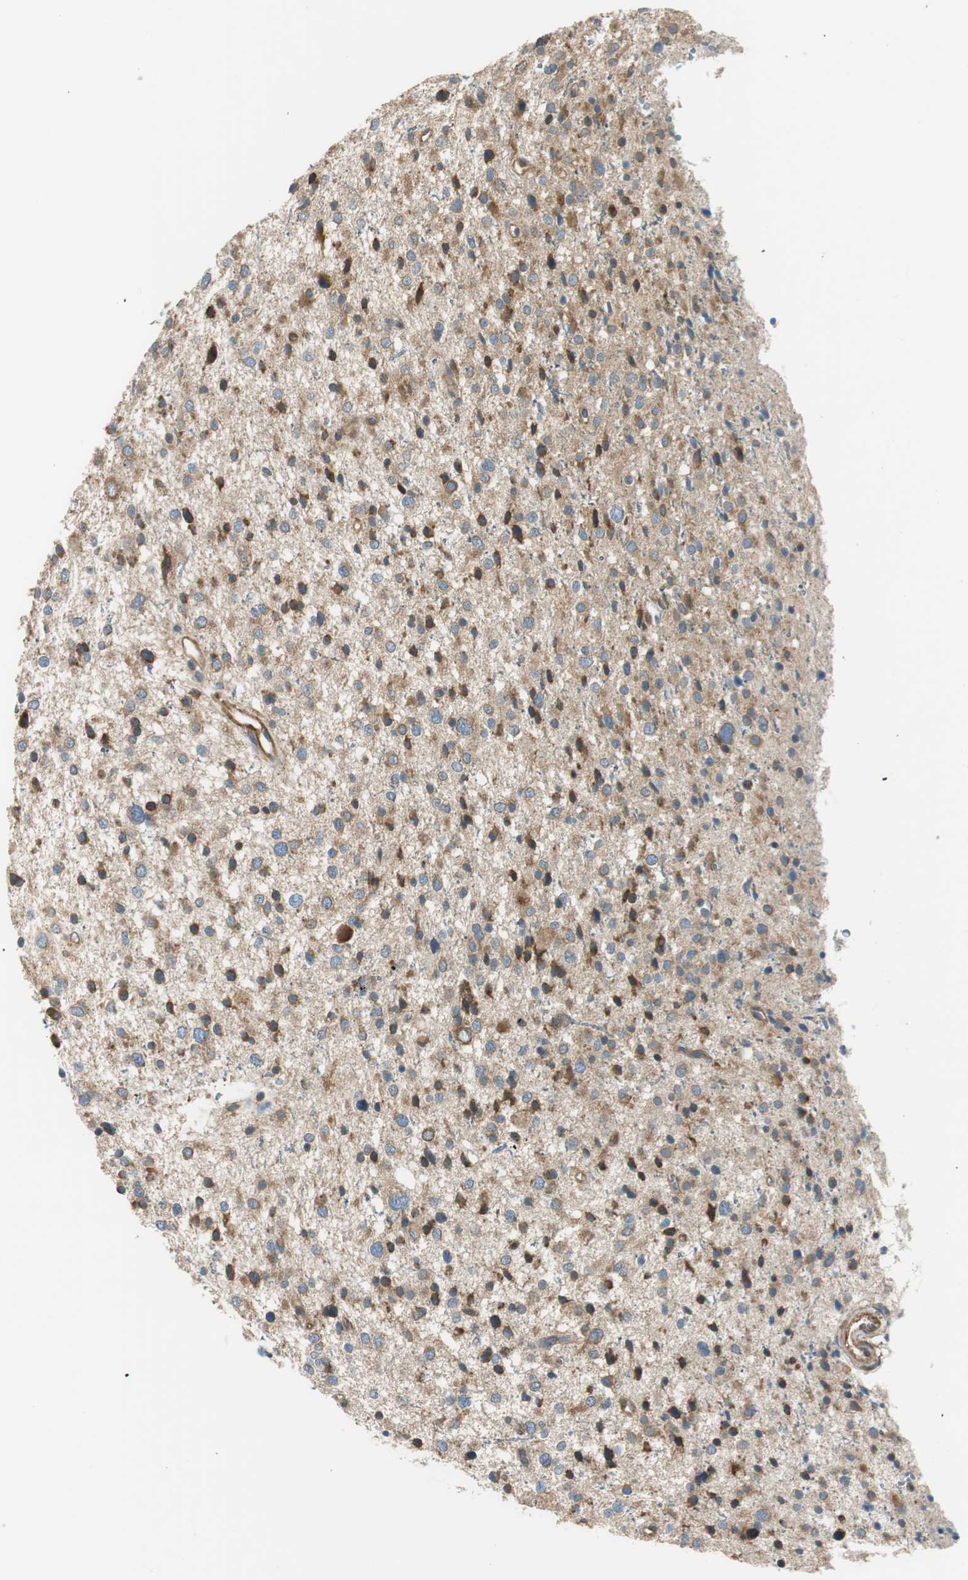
{"staining": {"intensity": "moderate", "quantity": ">75%", "location": "cytoplasmic/membranous"}, "tissue": "glioma", "cell_type": "Tumor cells", "image_type": "cancer", "snomed": [{"axis": "morphology", "description": "Glioma, malignant, Low grade"}, {"axis": "topography", "description": "Brain"}], "caption": "Immunohistochemical staining of glioma displays moderate cytoplasmic/membranous protein positivity in about >75% of tumor cells.", "gene": "PI4K2B", "patient": {"sex": "female", "age": 37}}